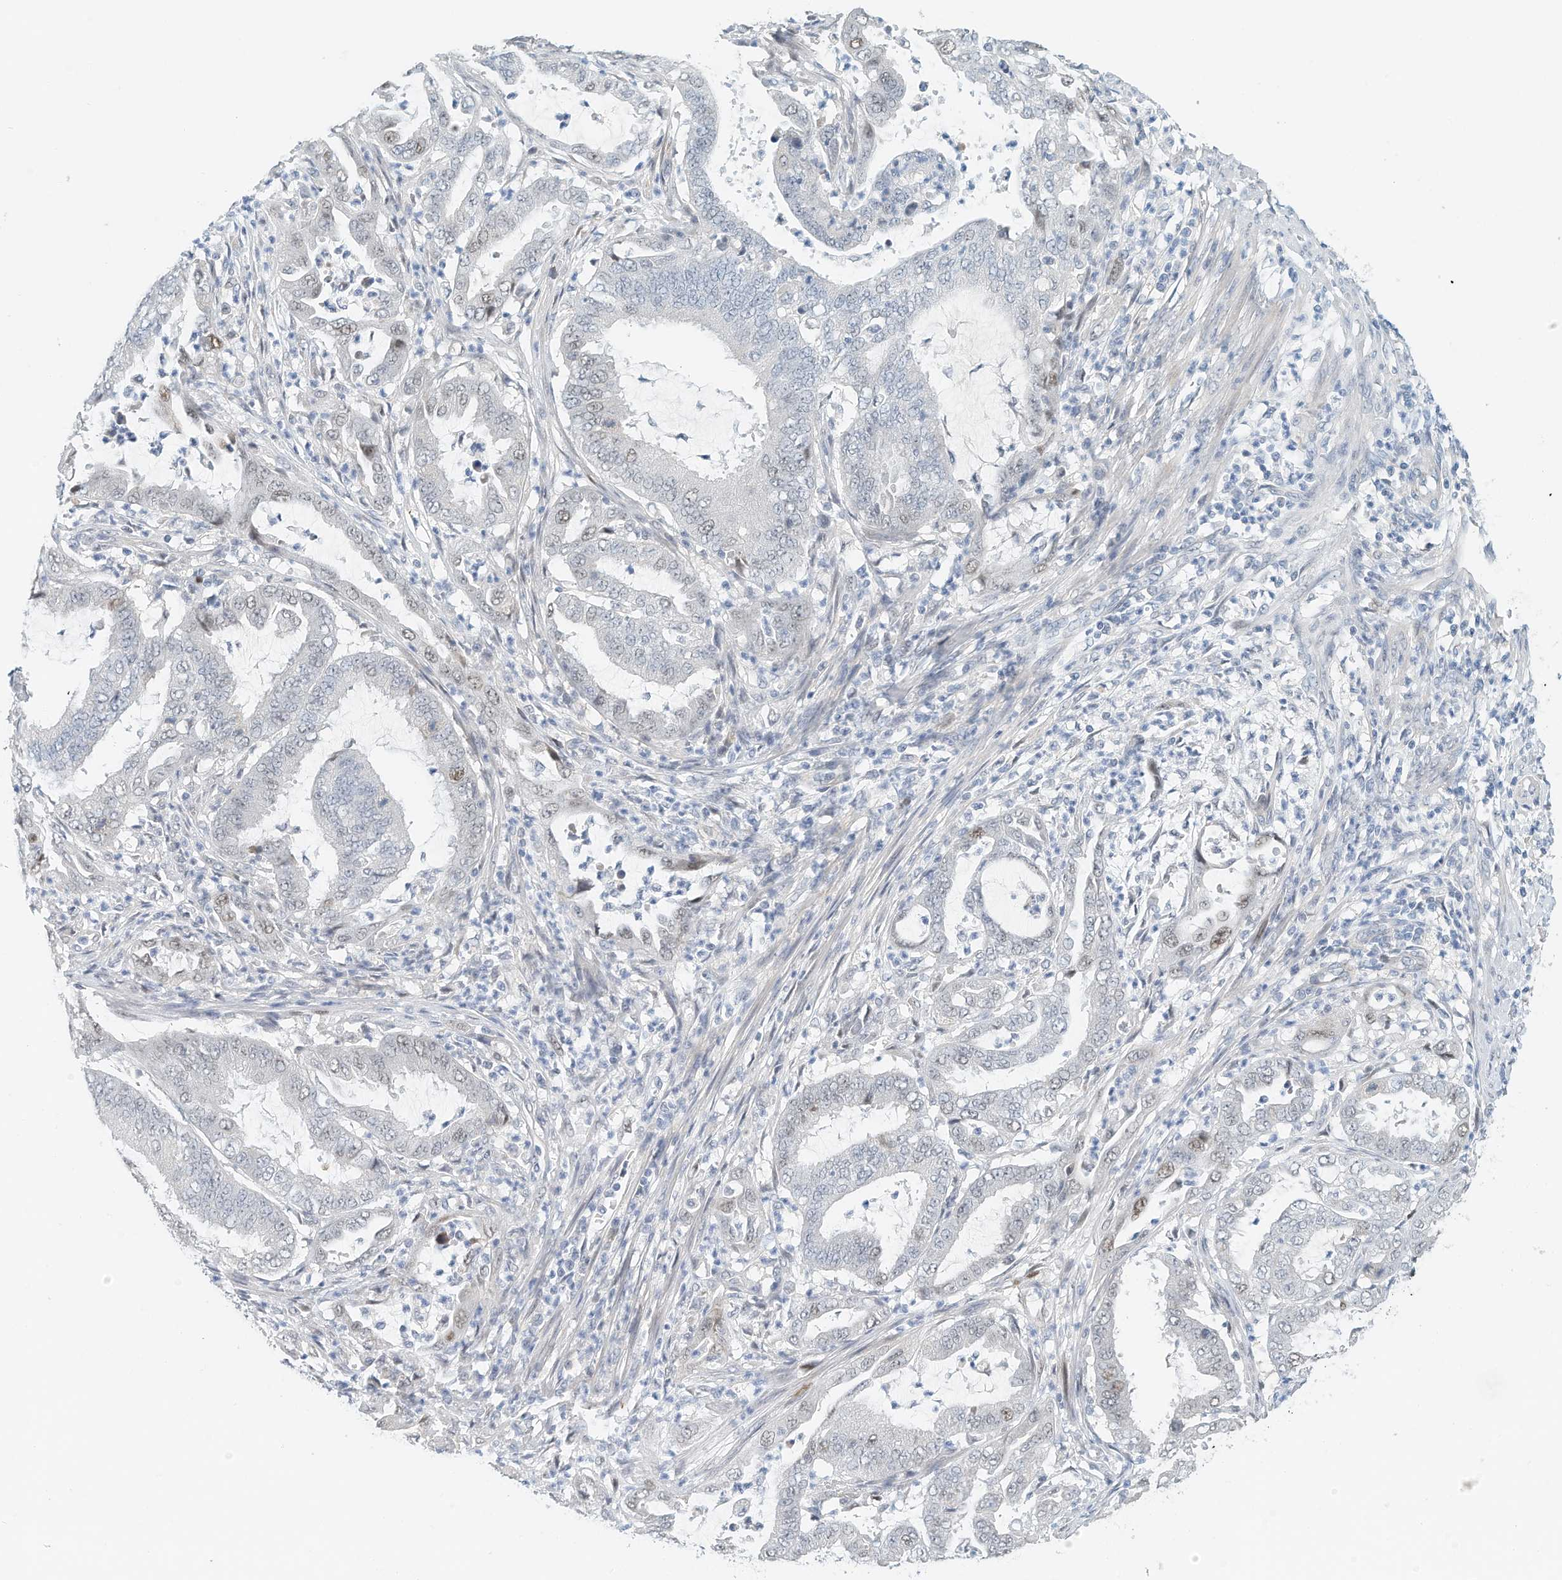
{"staining": {"intensity": "negative", "quantity": "none", "location": "none"}, "tissue": "endometrial cancer", "cell_type": "Tumor cells", "image_type": "cancer", "snomed": [{"axis": "morphology", "description": "Adenocarcinoma, NOS"}, {"axis": "topography", "description": "Endometrium"}], "caption": "Tumor cells show no significant protein expression in endometrial cancer.", "gene": "ARHGAP28", "patient": {"sex": "female", "age": 51}}